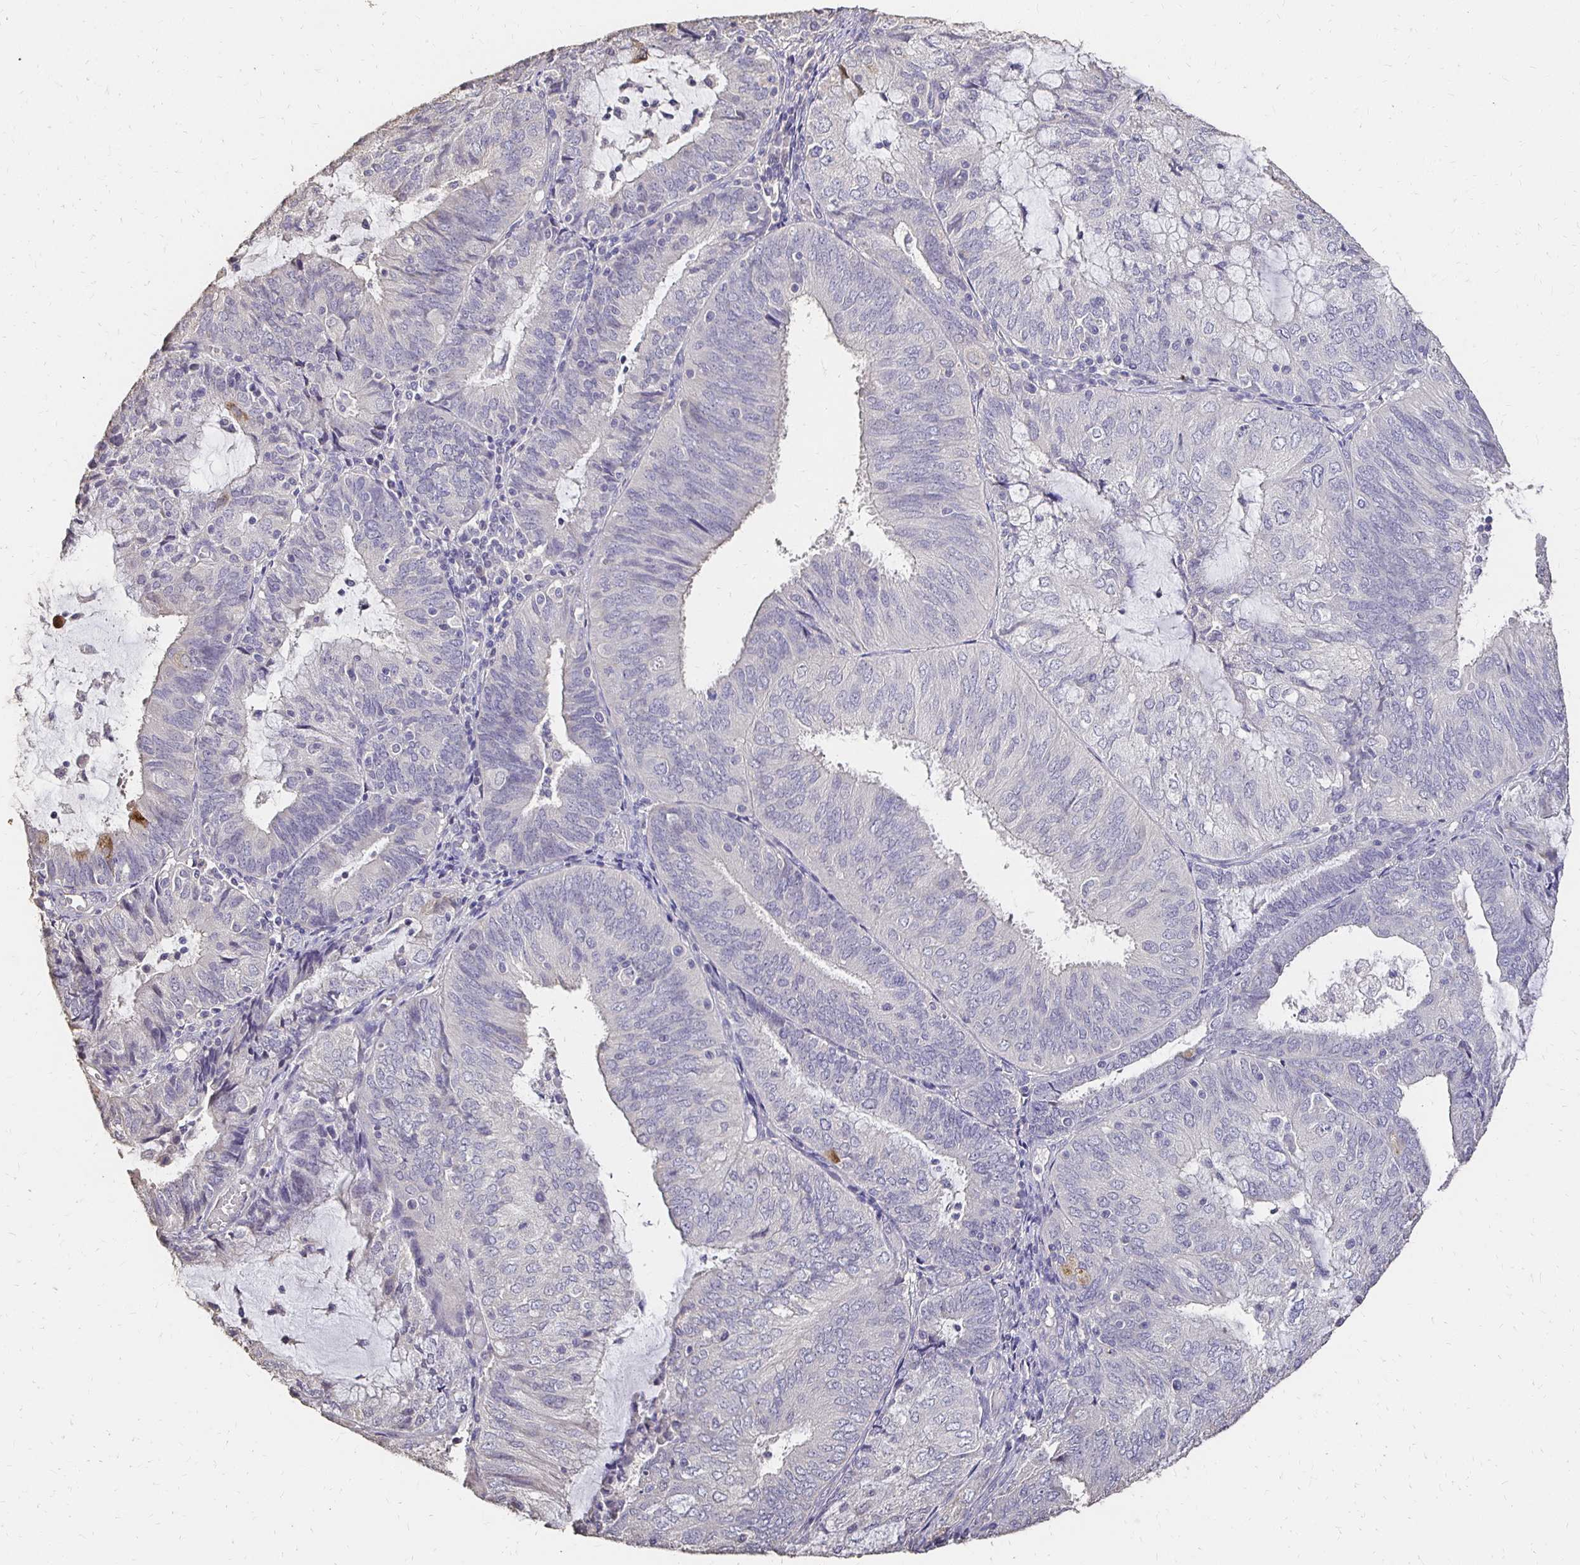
{"staining": {"intensity": "negative", "quantity": "none", "location": "none"}, "tissue": "endometrial cancer", "cell_type": "Tumor cells", "image_type": "cancer", "snomed": [{"axis": "morphology", "description": "Adenocarcinoma, NOS"}, {"axis": "topography", "description": "Endometrium"}], "caption": "Adenocarcinoma (endometrial) was stained to show a protein in brown. There is no significant staining in tumor cells.", "gene": "UGT1A6", "patient": {"sex": "female", "age": 81}}